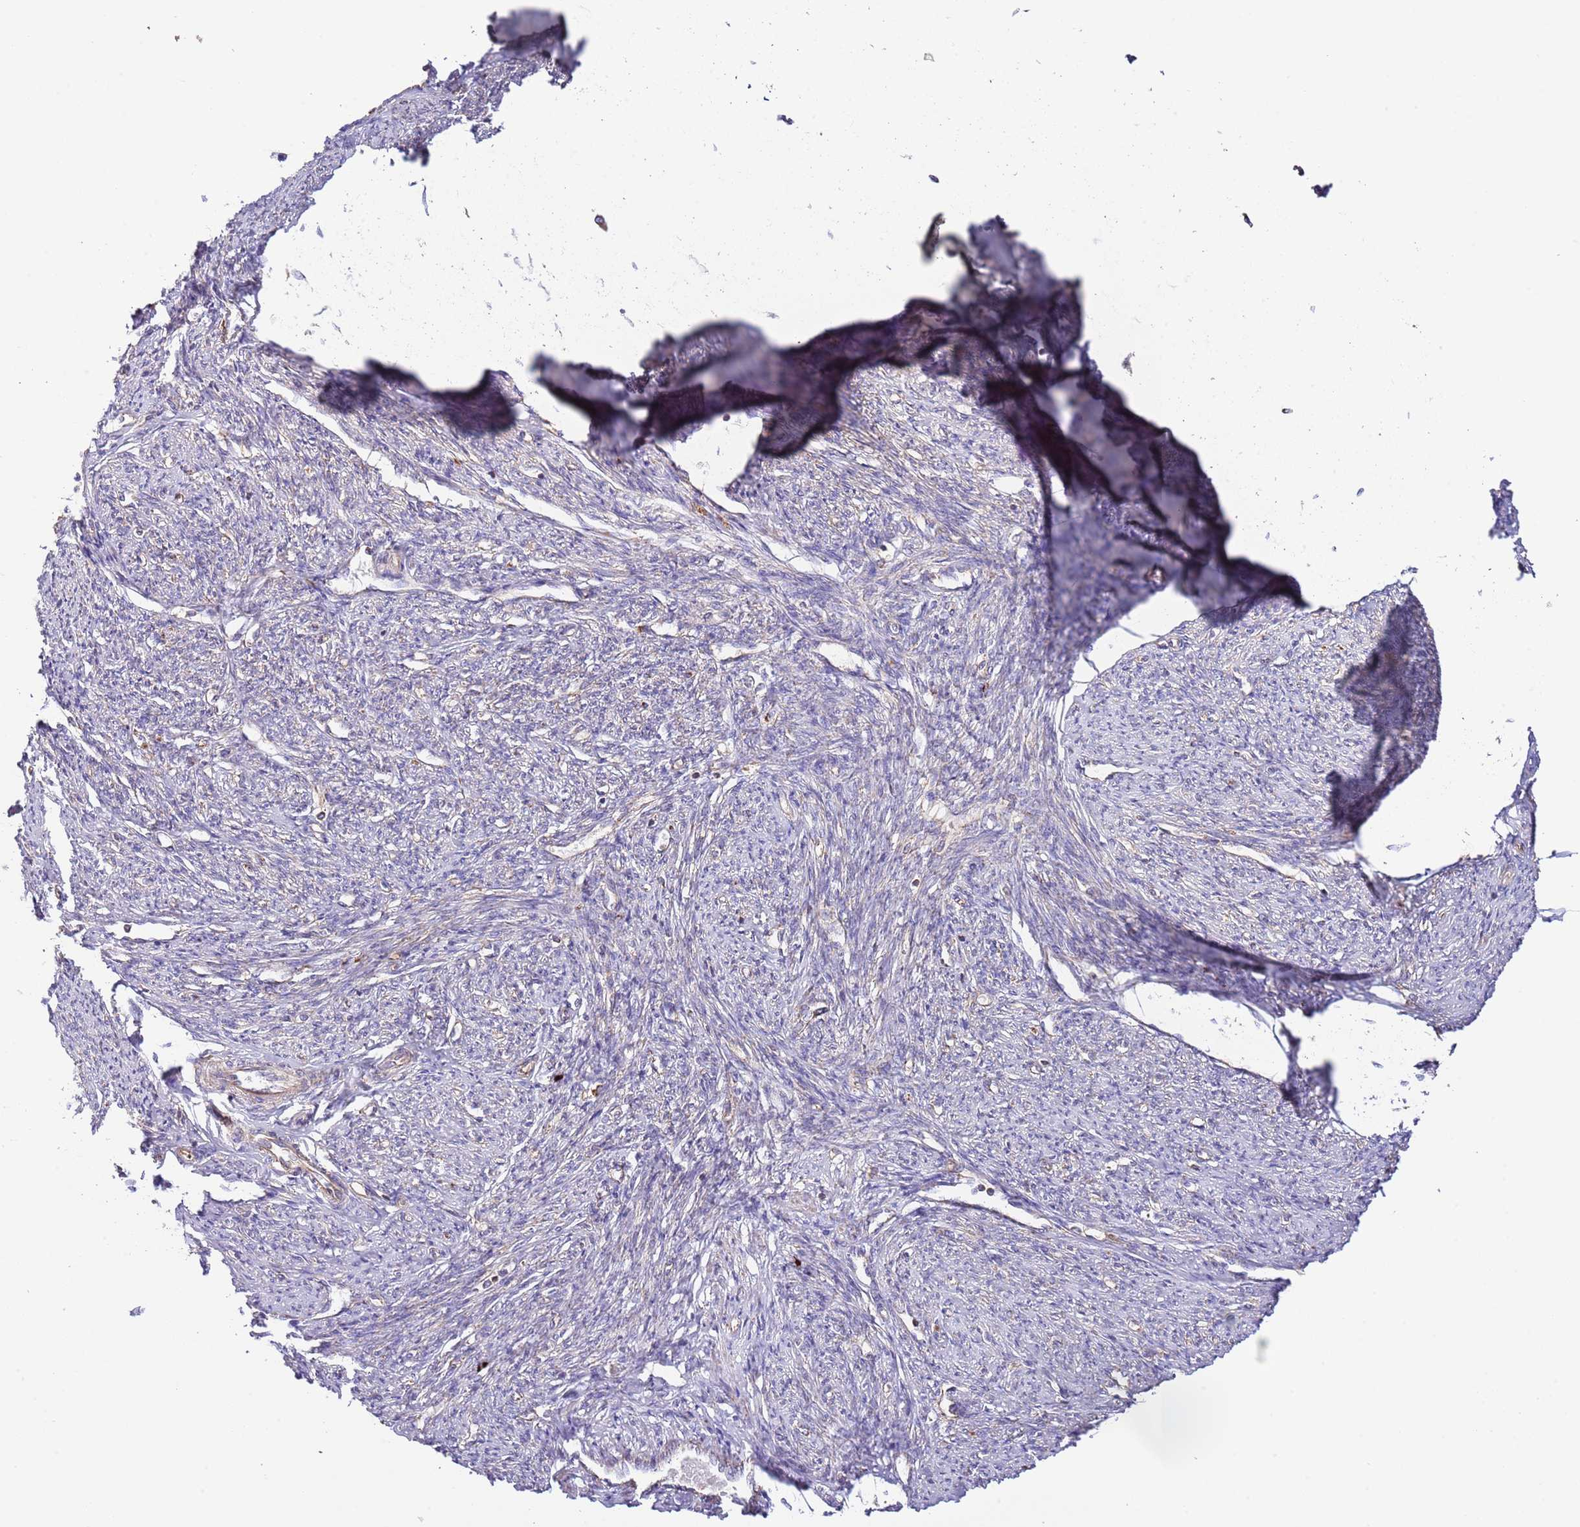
{"staining": {"intensity": "moderate", "quantity": "25%-75%", "location": "cytoplasmic/membranous"}, "tissue": "smooth muscle", "cell_type": "Smooth muscle cells", "image_type": "normal", "snomed": [{"axis": "morphology", "description": "Normal tissue, NOS"}, {"axis": "topography", "description": "Smooth muscle"}, {"axis": "topography", "description": "Uterus"}], "caption": "This is an image of IHC staining of unremarkable smooth muscle, which shows moderate staining in the cytoplasmic/membranous of smooth muscle cells.", "gene": "DNAJA3", "patient": {"sex": "female", "age": 59}}